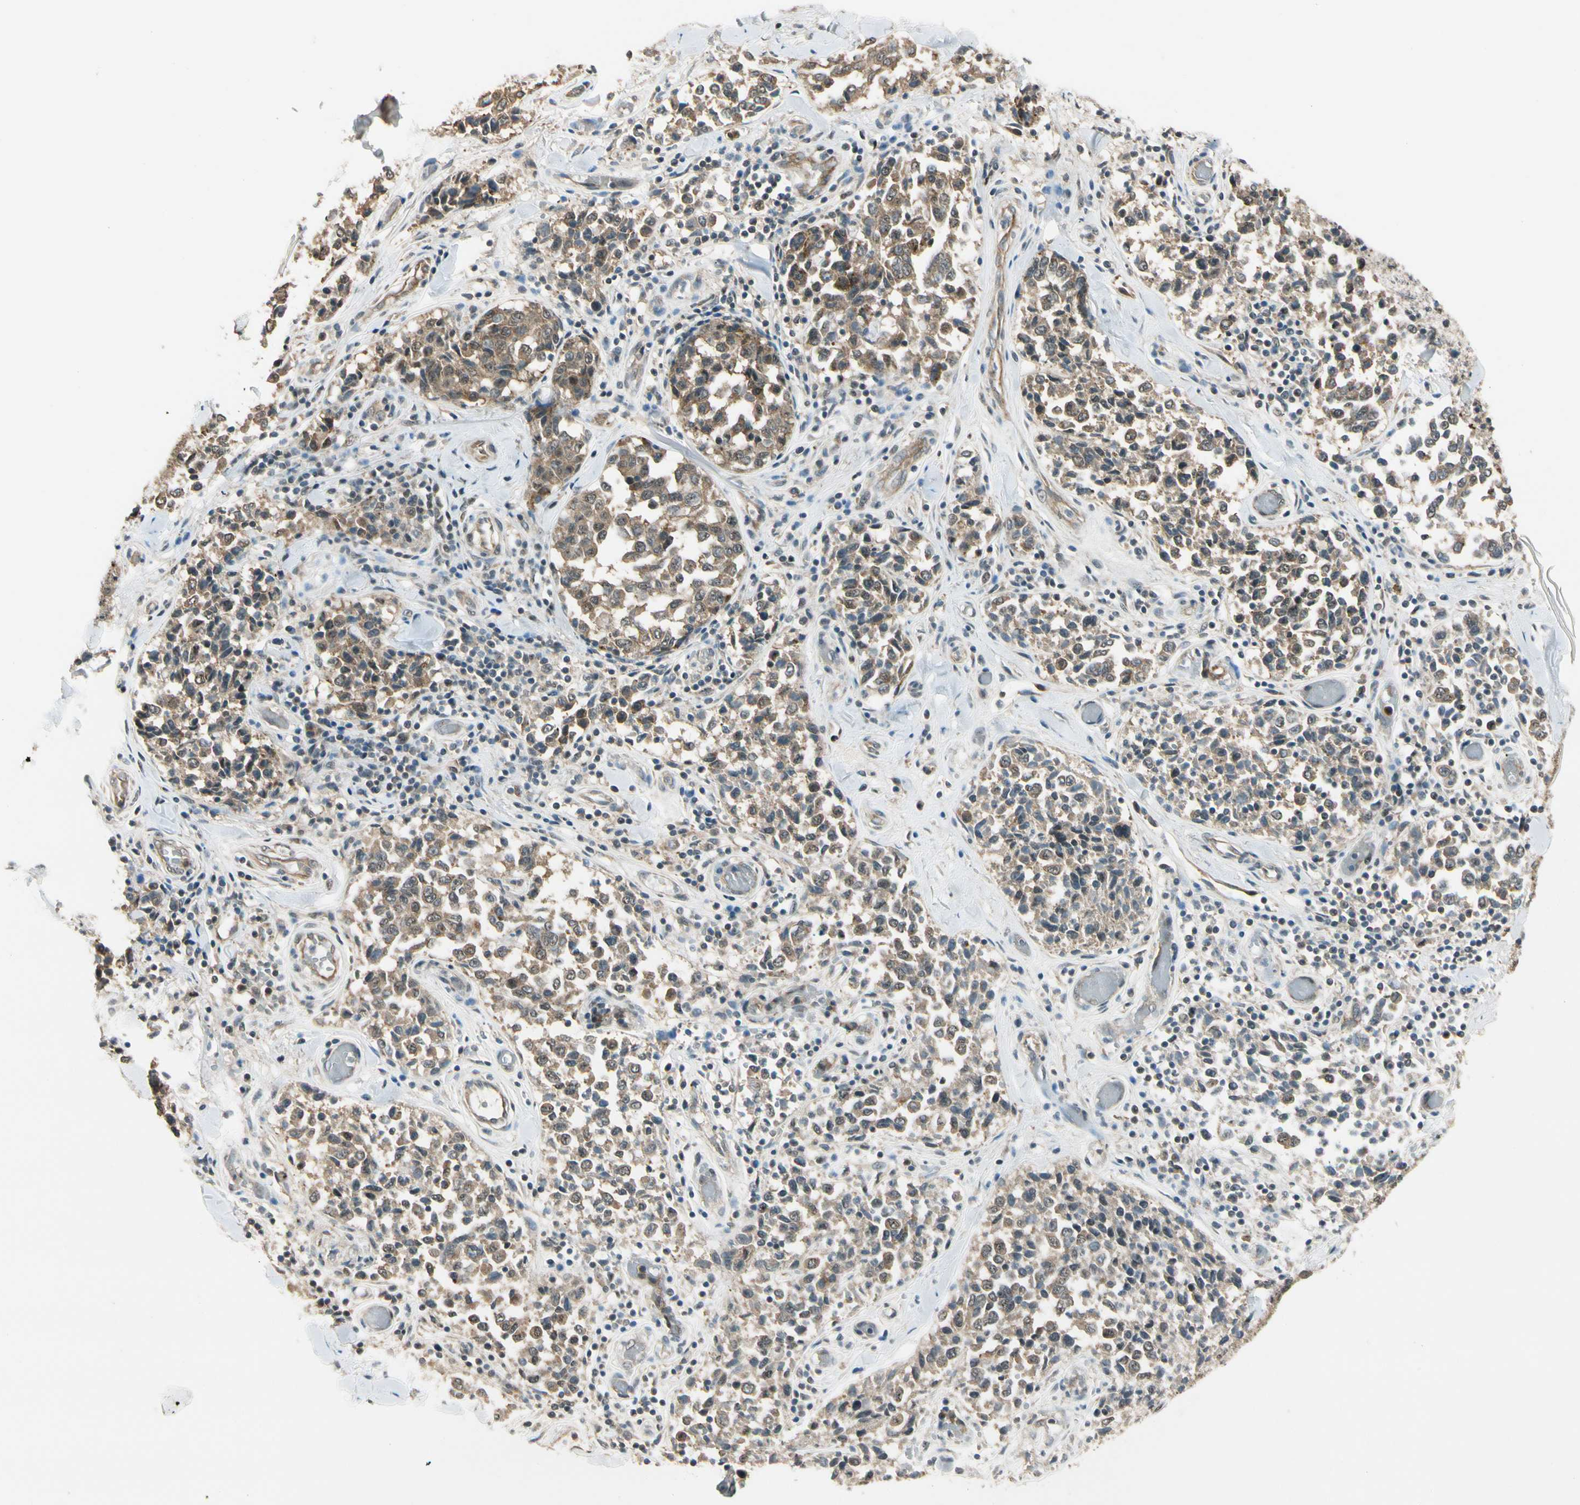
{"staining": {"intensity": "moderate", "quantity": ">75%", "location": "cytoplasmic/membranous"}, "tissue": "melanoma", "cell_type": "Tumor cells", "image_type": "cancer", "snomed": [{"axis": "morphology", "description": "Malignant melanoma, NOS"}, {"axis": "topography", "description": "Skin"}], "caption": "Immunohistochemical staining of melanoma reveals medium levels of moderate cytoplasmic/membranous protein expression in approximately >75% of tumor cells. Immunohistochemistry stains the protein of interest in brown and the nuclei are stained blue.", "gene": "MCPH1", "patient": {"sex": "female", "age": 64}}